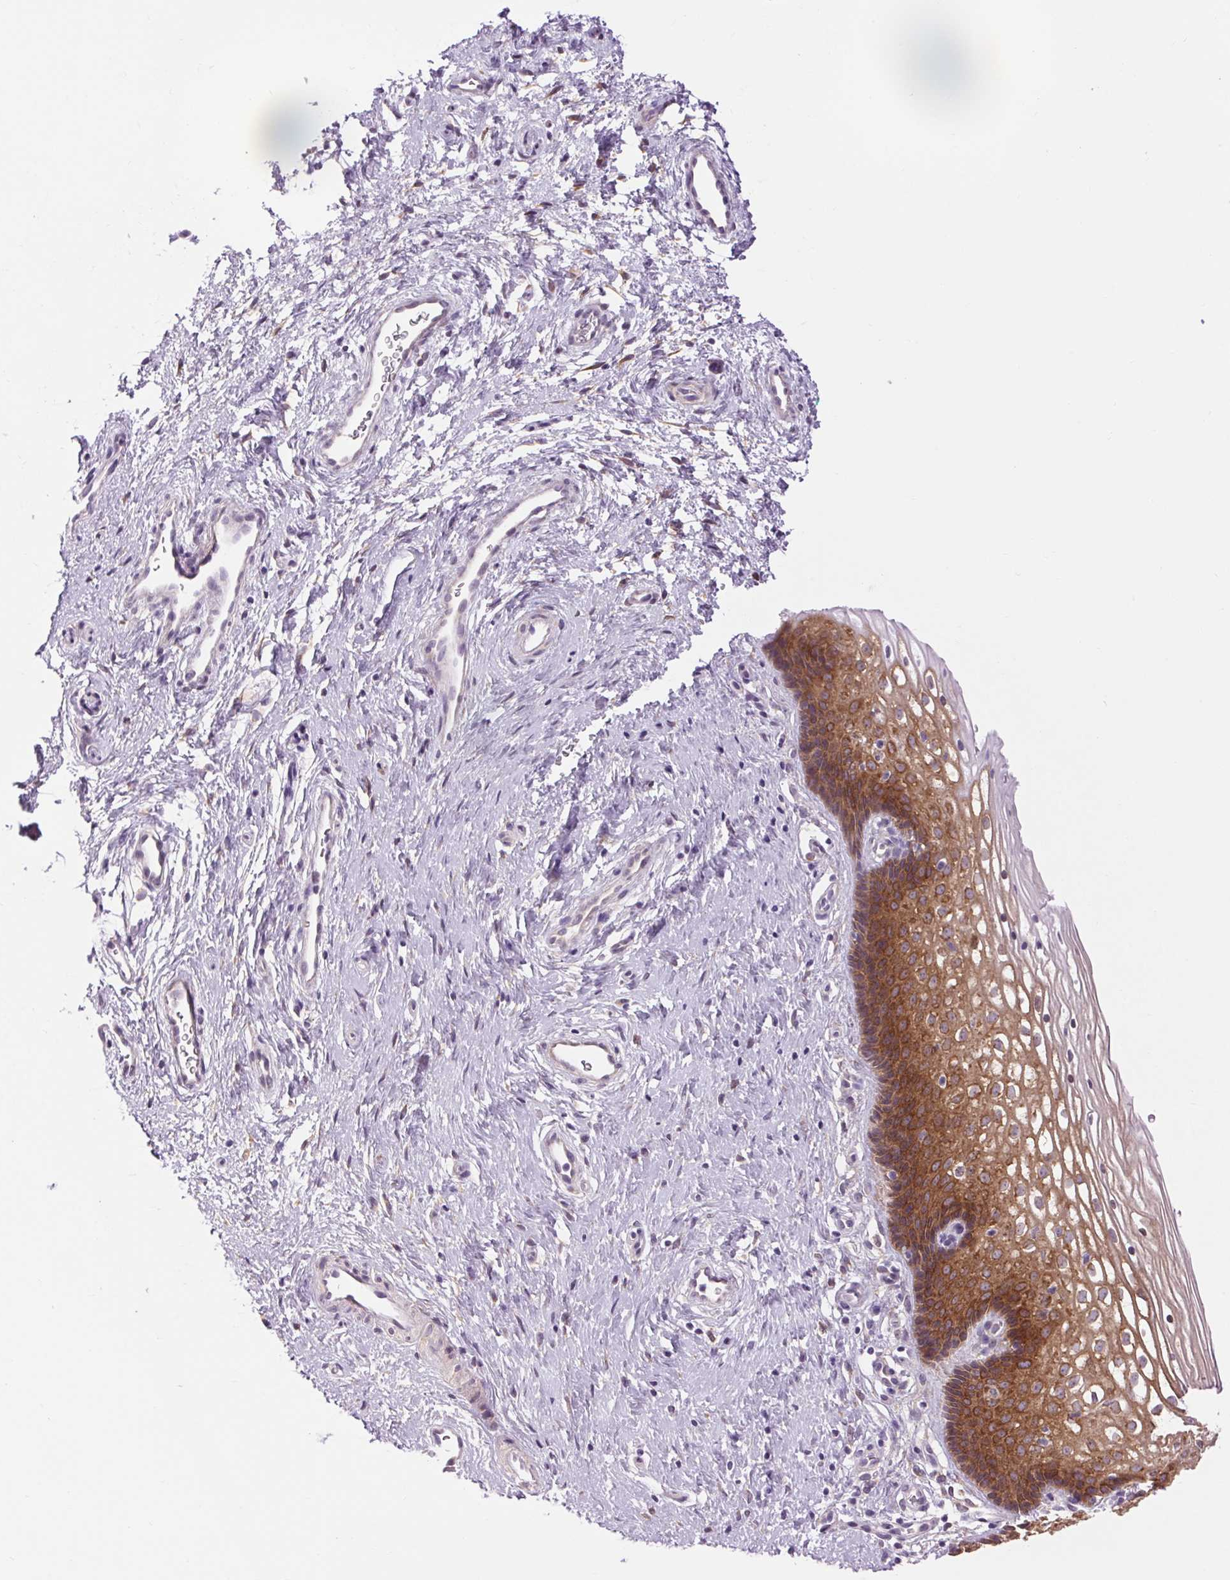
{"staining": {"intensity": "weak", "quantity": "25%-75%", "location": "cytoplasmic/membranous"}, "tissue": "cervix", "cell_type": "Glandular cells", "image_type": "normal", "snomed": [{"axis": "morphology", "description": "Normal tissue, NOS"}, {"axis": "topography", "description": "Cervix"}], "caption": "Benign cervix reveals weak cytoplasmic/membranous expression in about 25%-75% of glandular cells The staining is performed using DAB brown chromogen to label protein expression. The nuclei are counter-stained blue using hematoxylin..", "gene": "SOWAHC", "patient": {"sex": "female", "age": 34}}